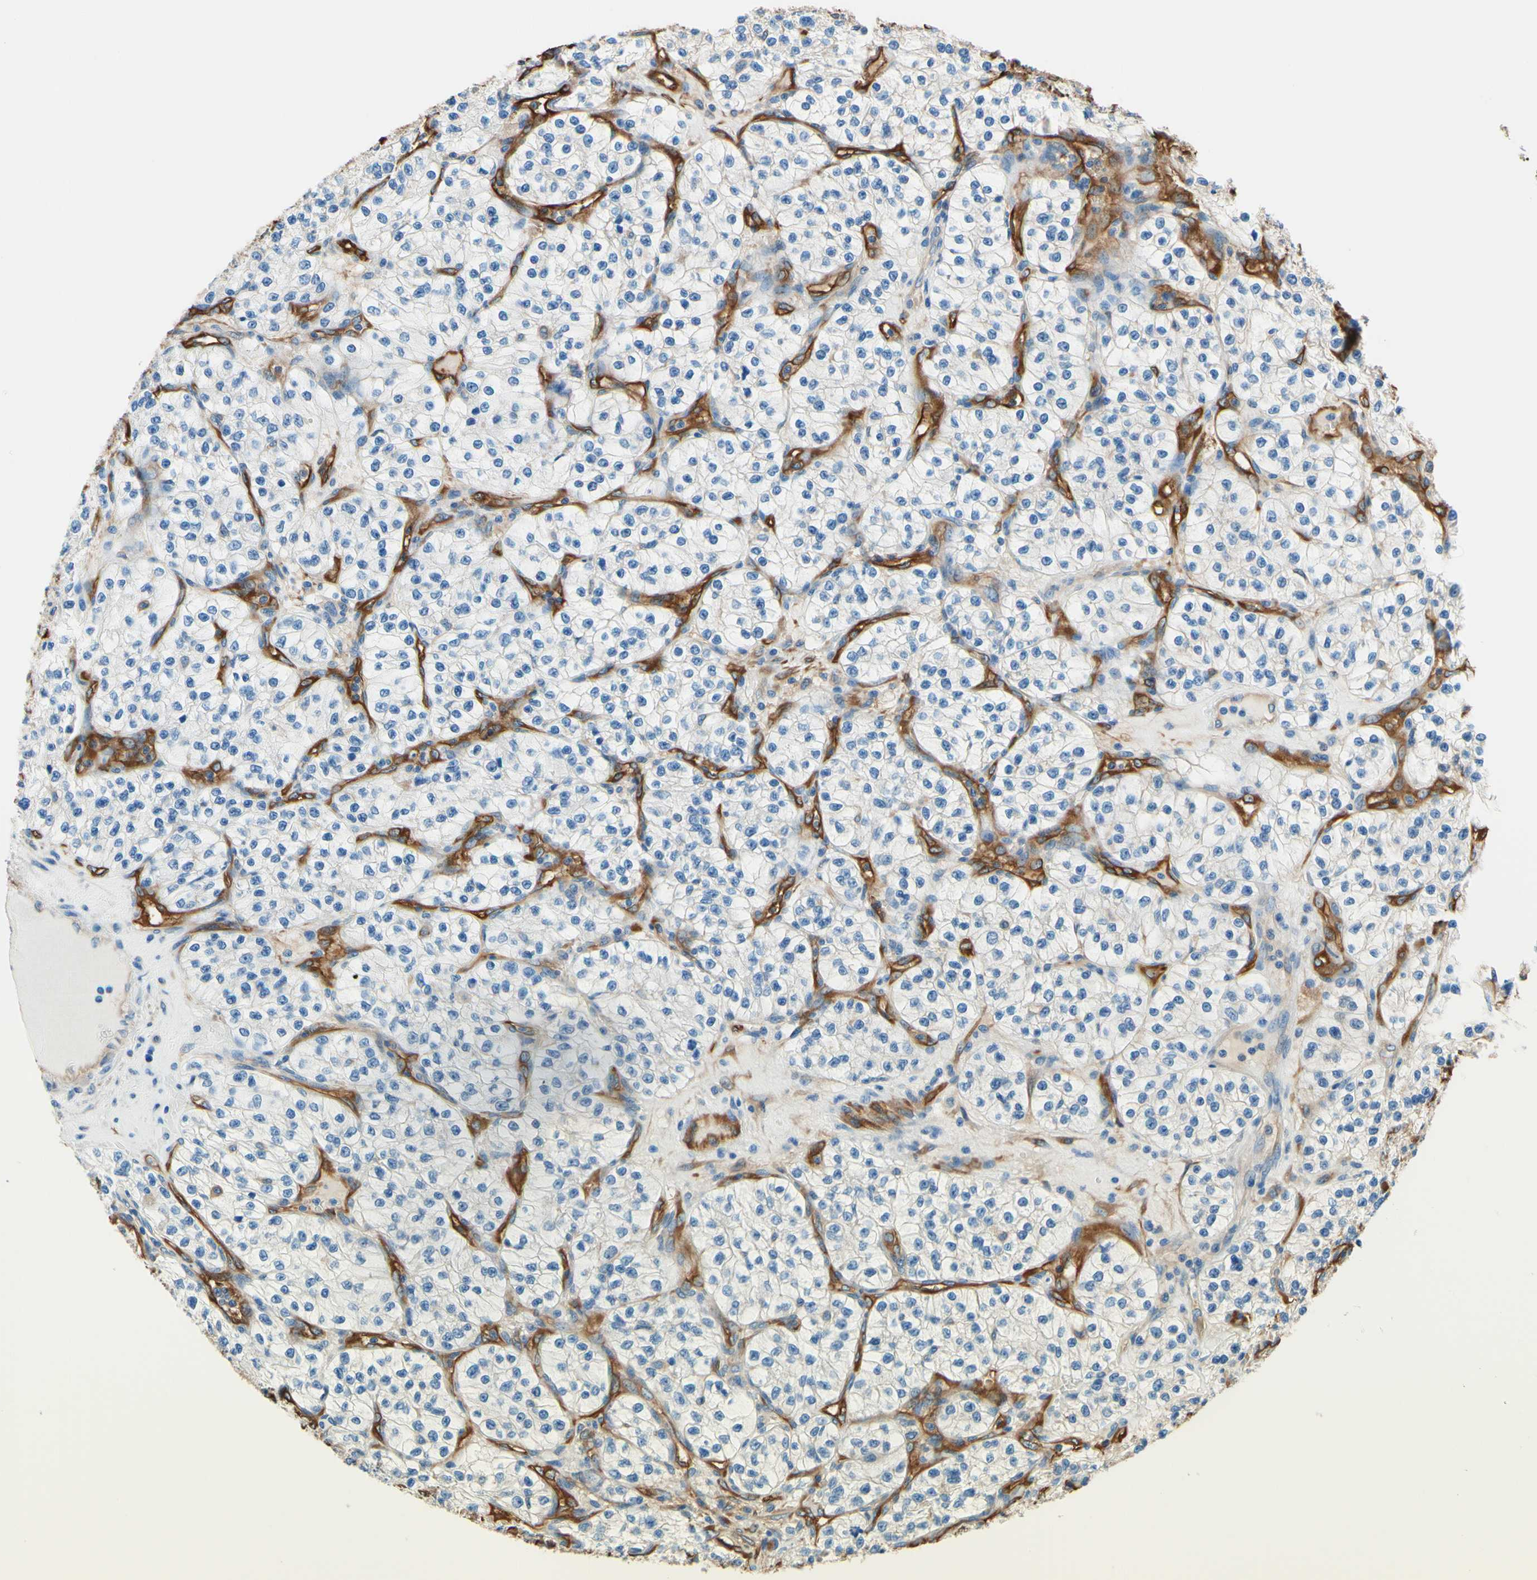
{"staining": {"intensity": "negative", "quantity": "none", "location": "none"}, "tissue": "renal cancer", "cell_type": "Tumor cells", "image_type": "cancer", "snomed": [{"axis": "morphology", "description": "Adenocarcinoma, NOS"}, {"axis": "topography", "description": "Kidney"}], "caption": "DAB (3,3'-diaminobenzidine) immunohistochemical staining of renal cancer shows no significant positivity in tumor cells.", "gene": "DPYSL3", "patient": {"sex": "female", "age": 57}}